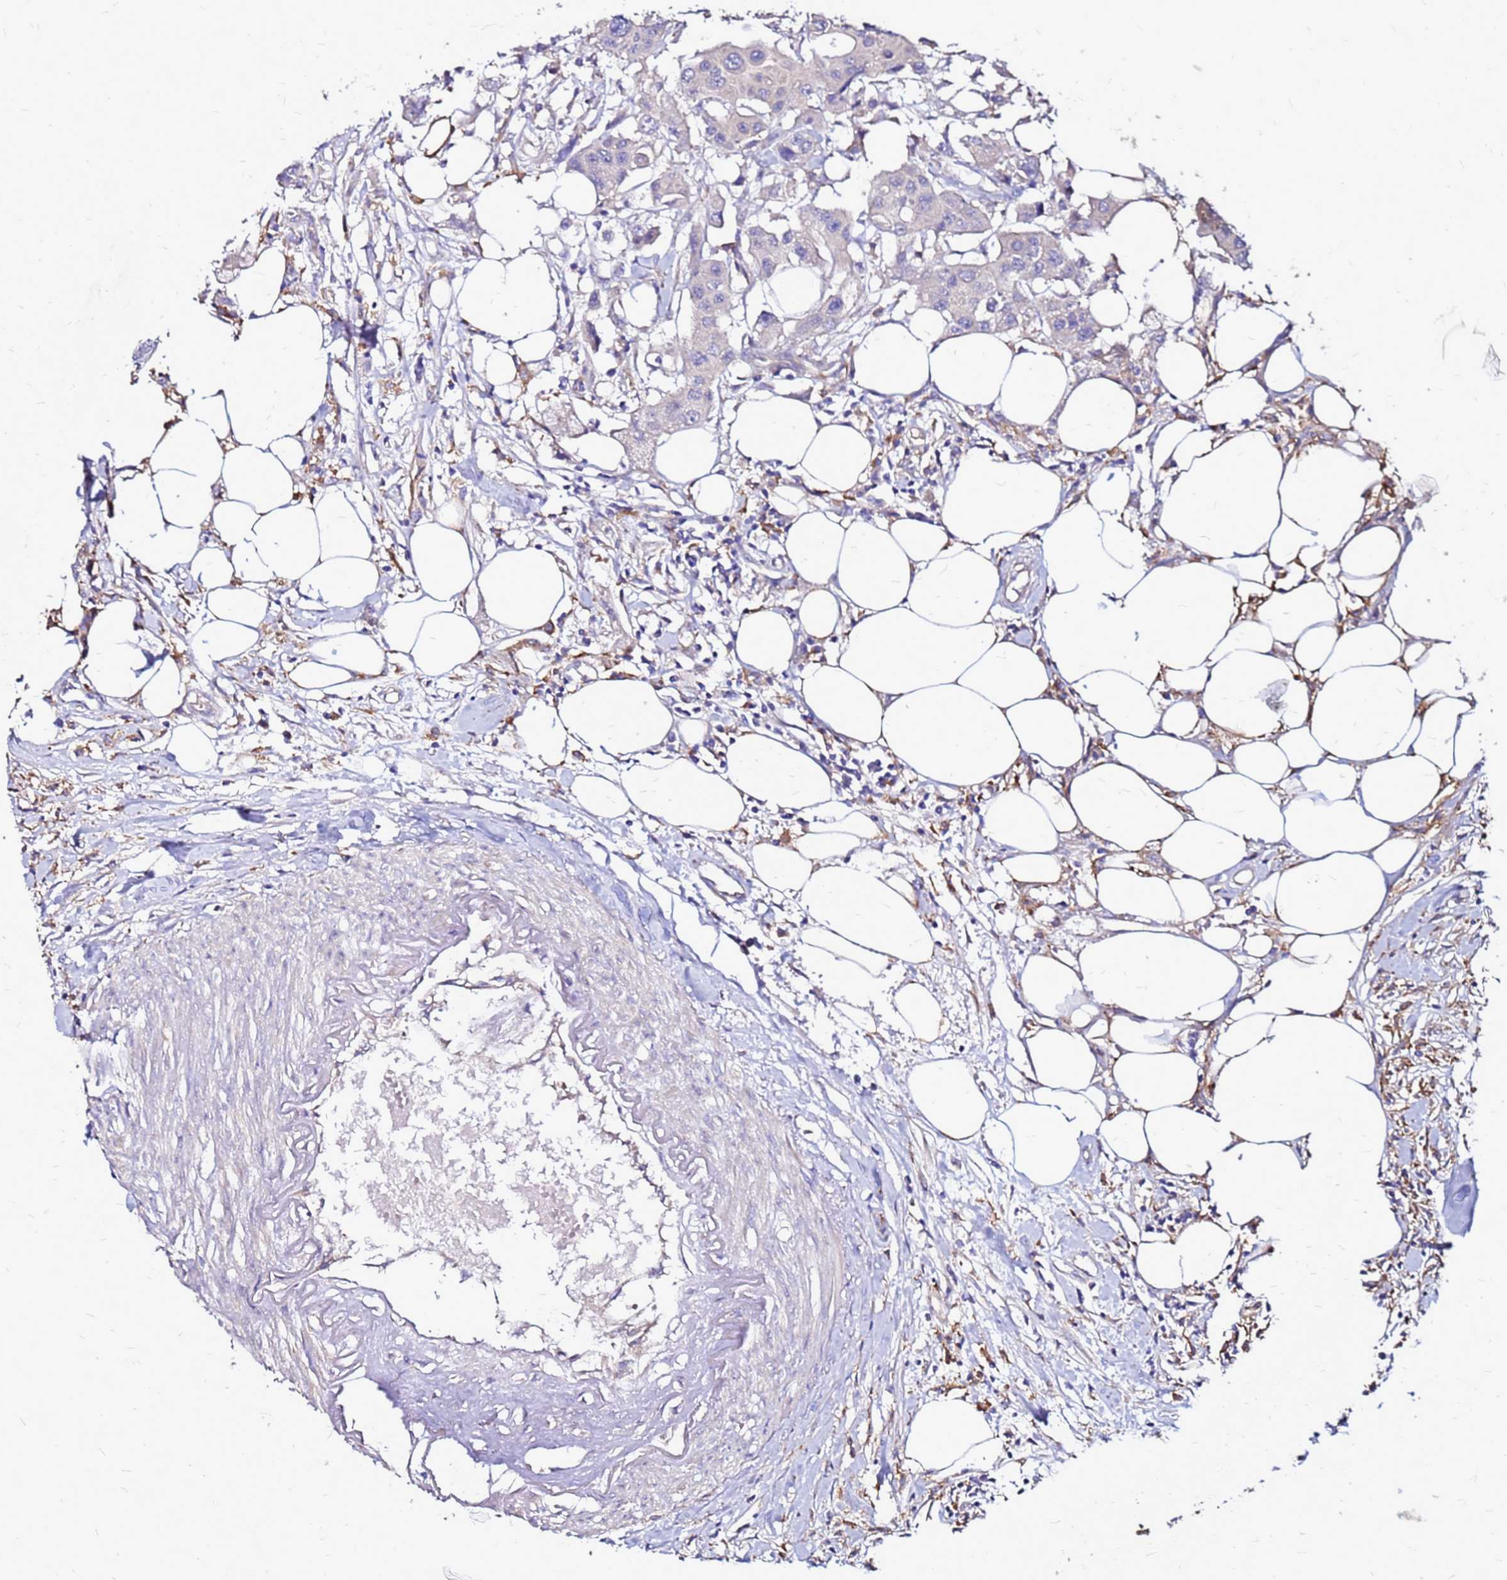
{"staining": {"intensity": "negative", "quantity": "none", "location": "none"}, "tissue": "colorectal cancer", "cell_type": "Tumor cells", "image_type": "cancer", "snomed": [{"axis": "morphology", "description": "Adenocarcinoma, NOS"}, {"axis": "topography", "description": "Colon"}], "caption": "Tumor cells are negative for brown protein staining in adenocarcinoma (colorectal).", "gene": "ARHGEF5", "patient": {"sex": "male", "age": 77}}